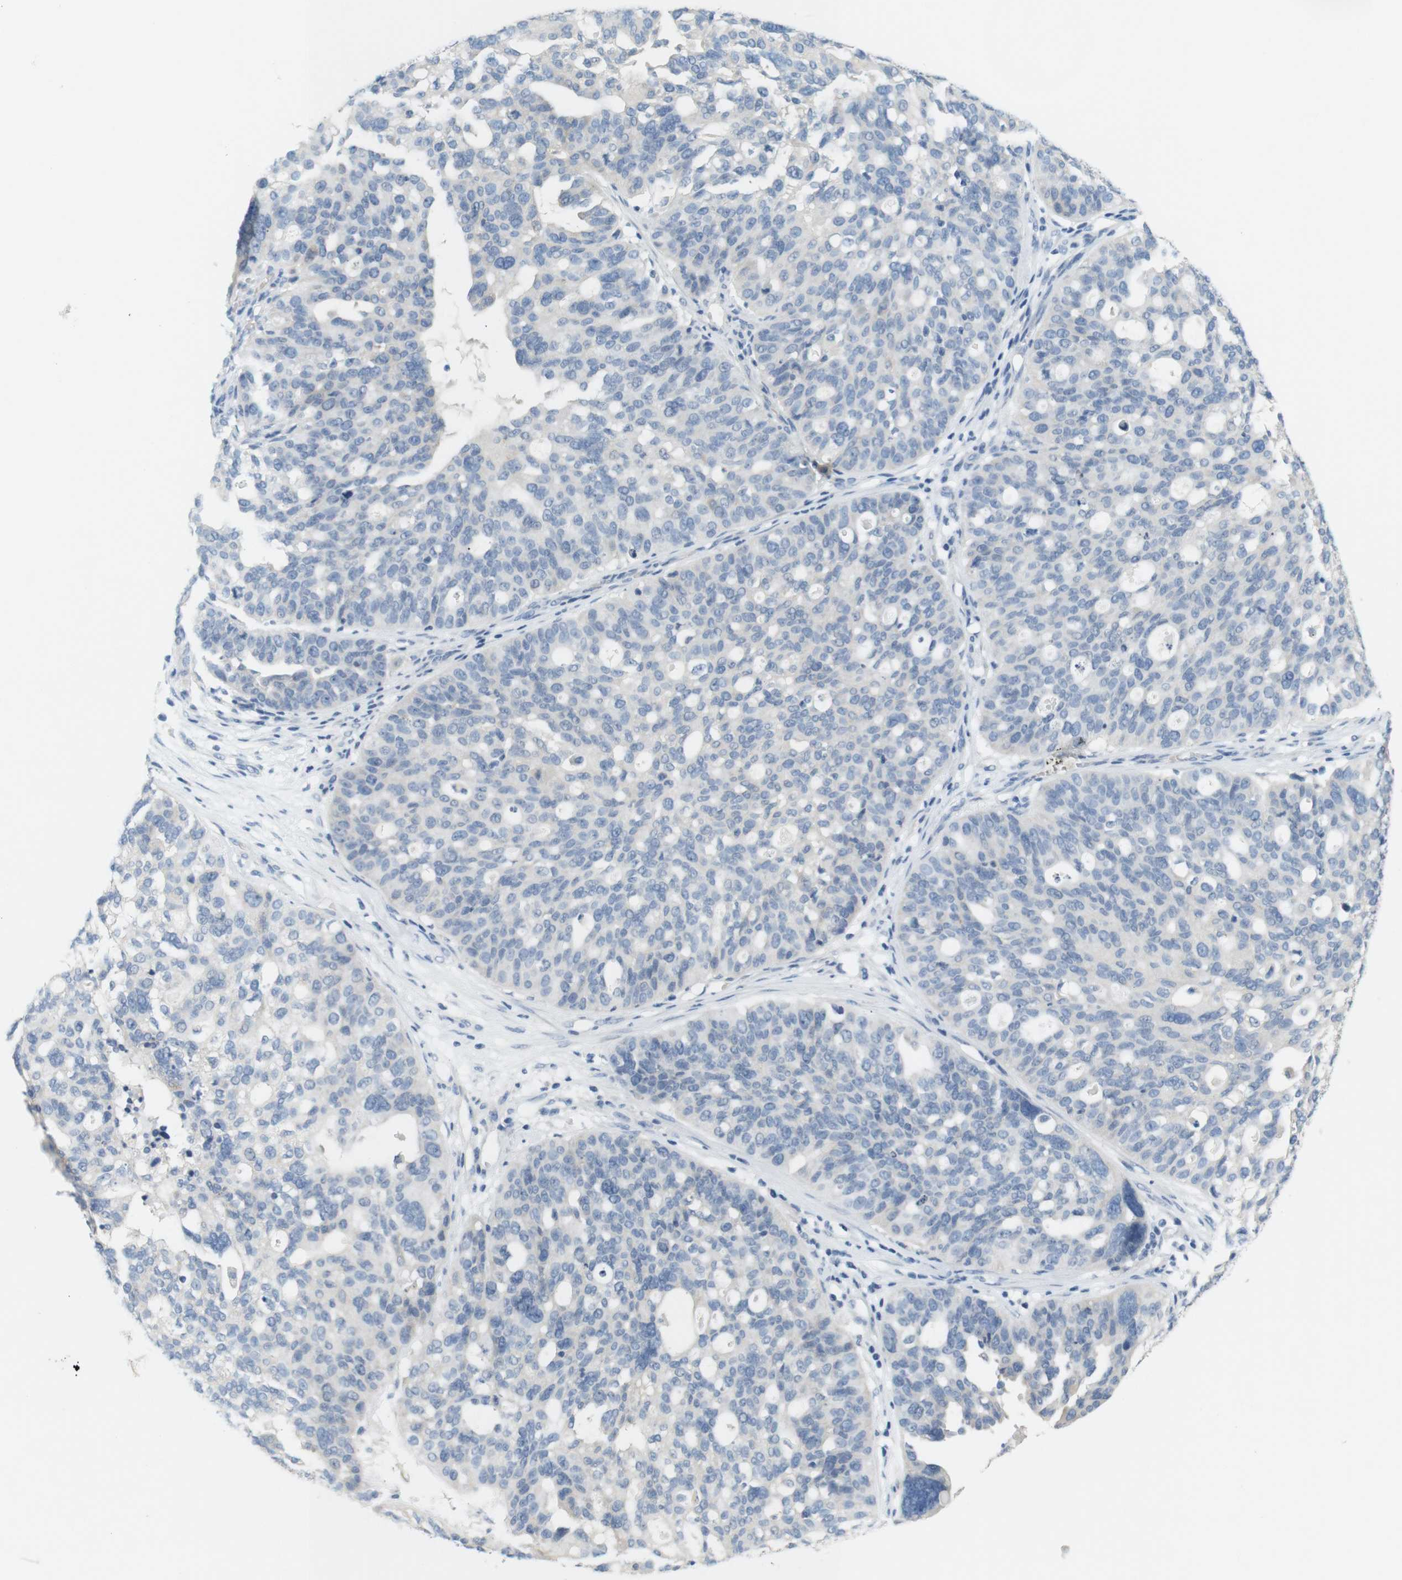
{"staining": {"intensity": "negative", "quantity": "none", "location": "none"}, "tissue": "ovarian cancer", "cell_type": "Tumor cells", "image_type": "cancer", "snomed": [{"axis": "morphology", "description": "Cystadenocarcinoma, serous, NOS"}, {"axis": "topography", "description": "Ovary"}], "caption": "This is an immunohistochemistry (IHC) histopathology image of human ovarian serous cystadenocarcinoma. There is no positivity in tumor cells.", "gene": "LRRK2", "patient": {"sex": "female", "age": 59}}